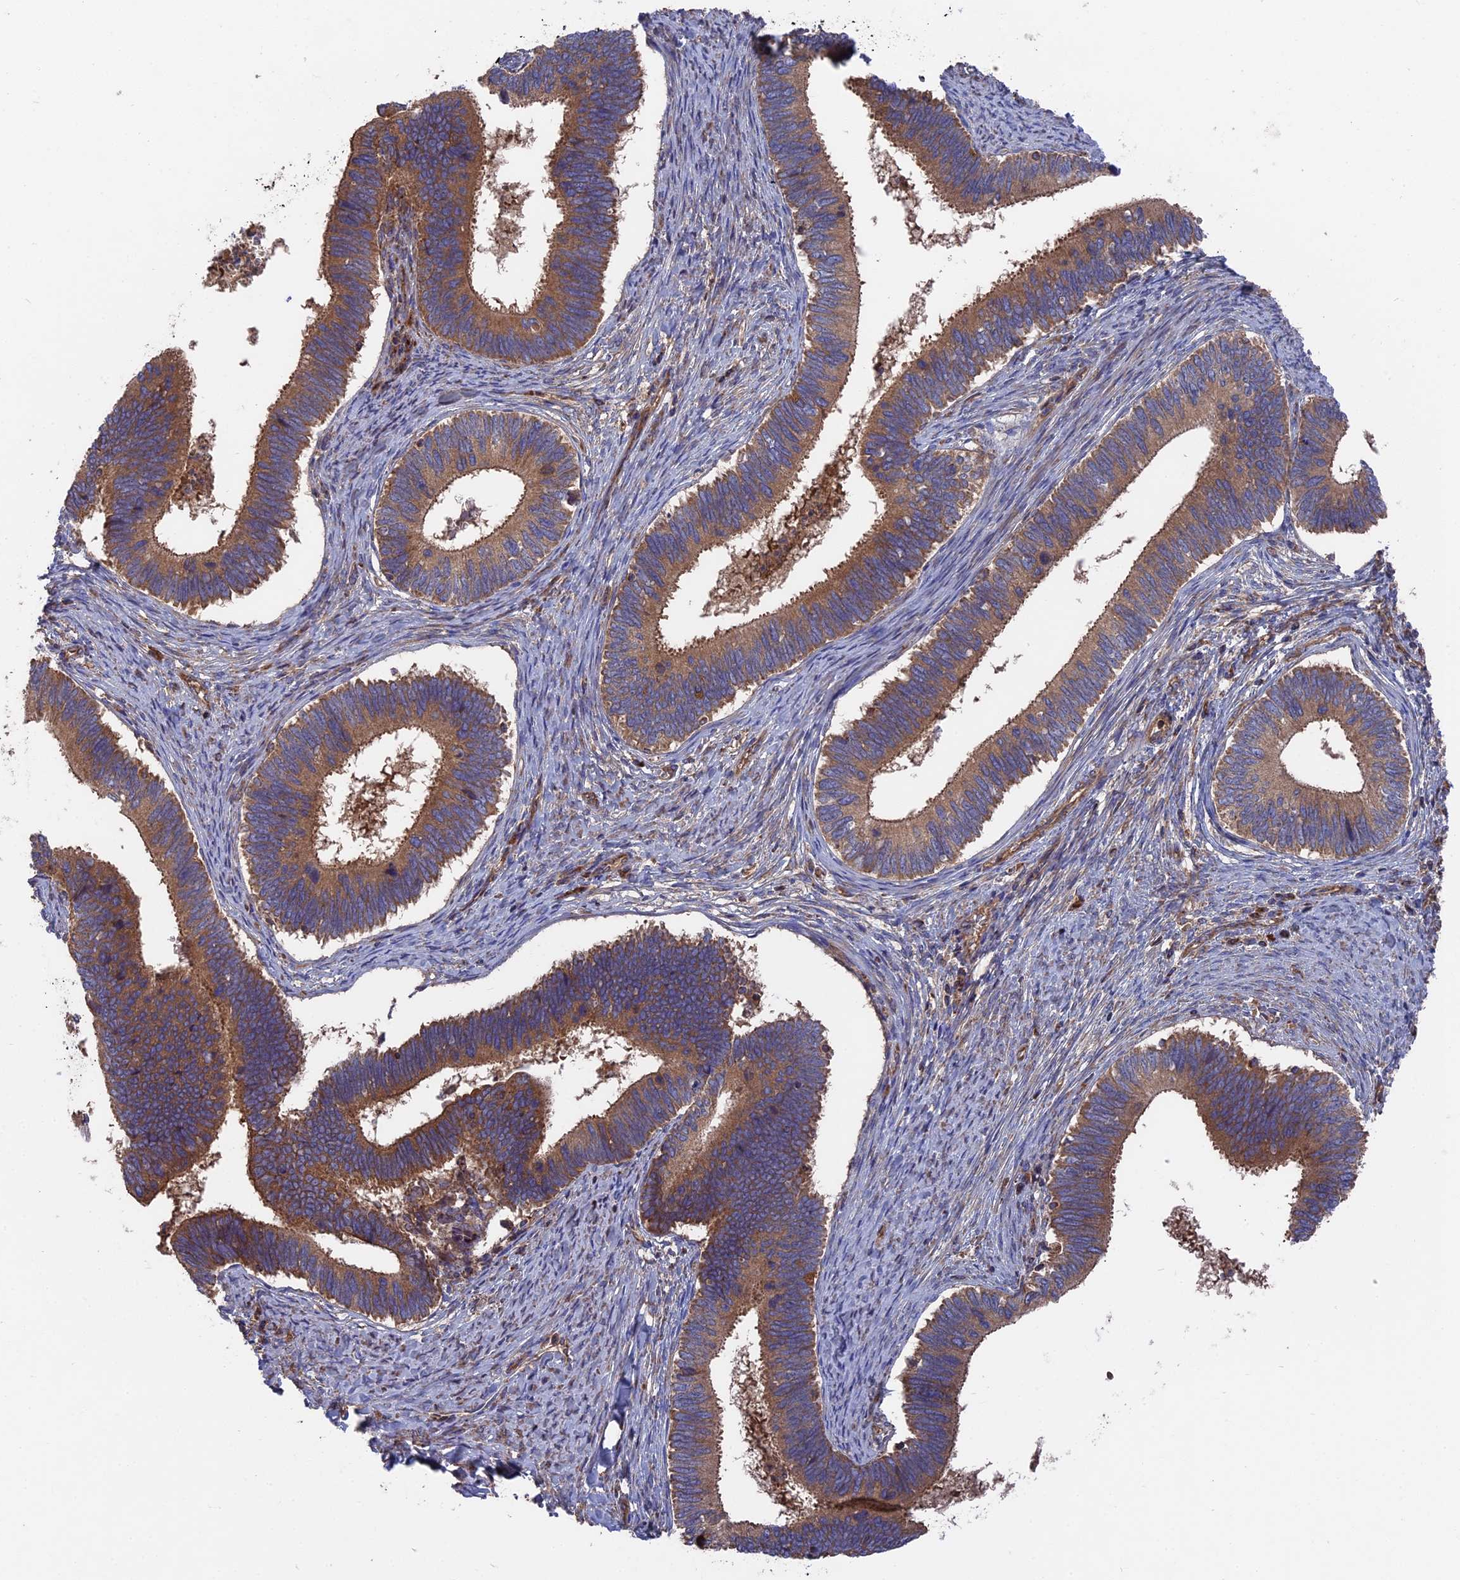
{"staining": {"intensity": "moderate", "quantity": ">75%", "location": "cytoplasmic/membranous"}, "tissue": "cervical cancer", "cell_type": "Tumor cells", "image_type": "cancer", "snomed": [{"axis": "morphology", "description": "Adenocarcinoma, NOS"}, {"axis": "topography", "description": "Cervix"}], "caption": "Immunohistochemistry of human cervical adenocarcinoma shows medium levels of moderate cytoplasmic/membranous expression in about >75% of tumor cells.", "gene": "TELO2", "patient": {"sex": "female", "age": 42}}